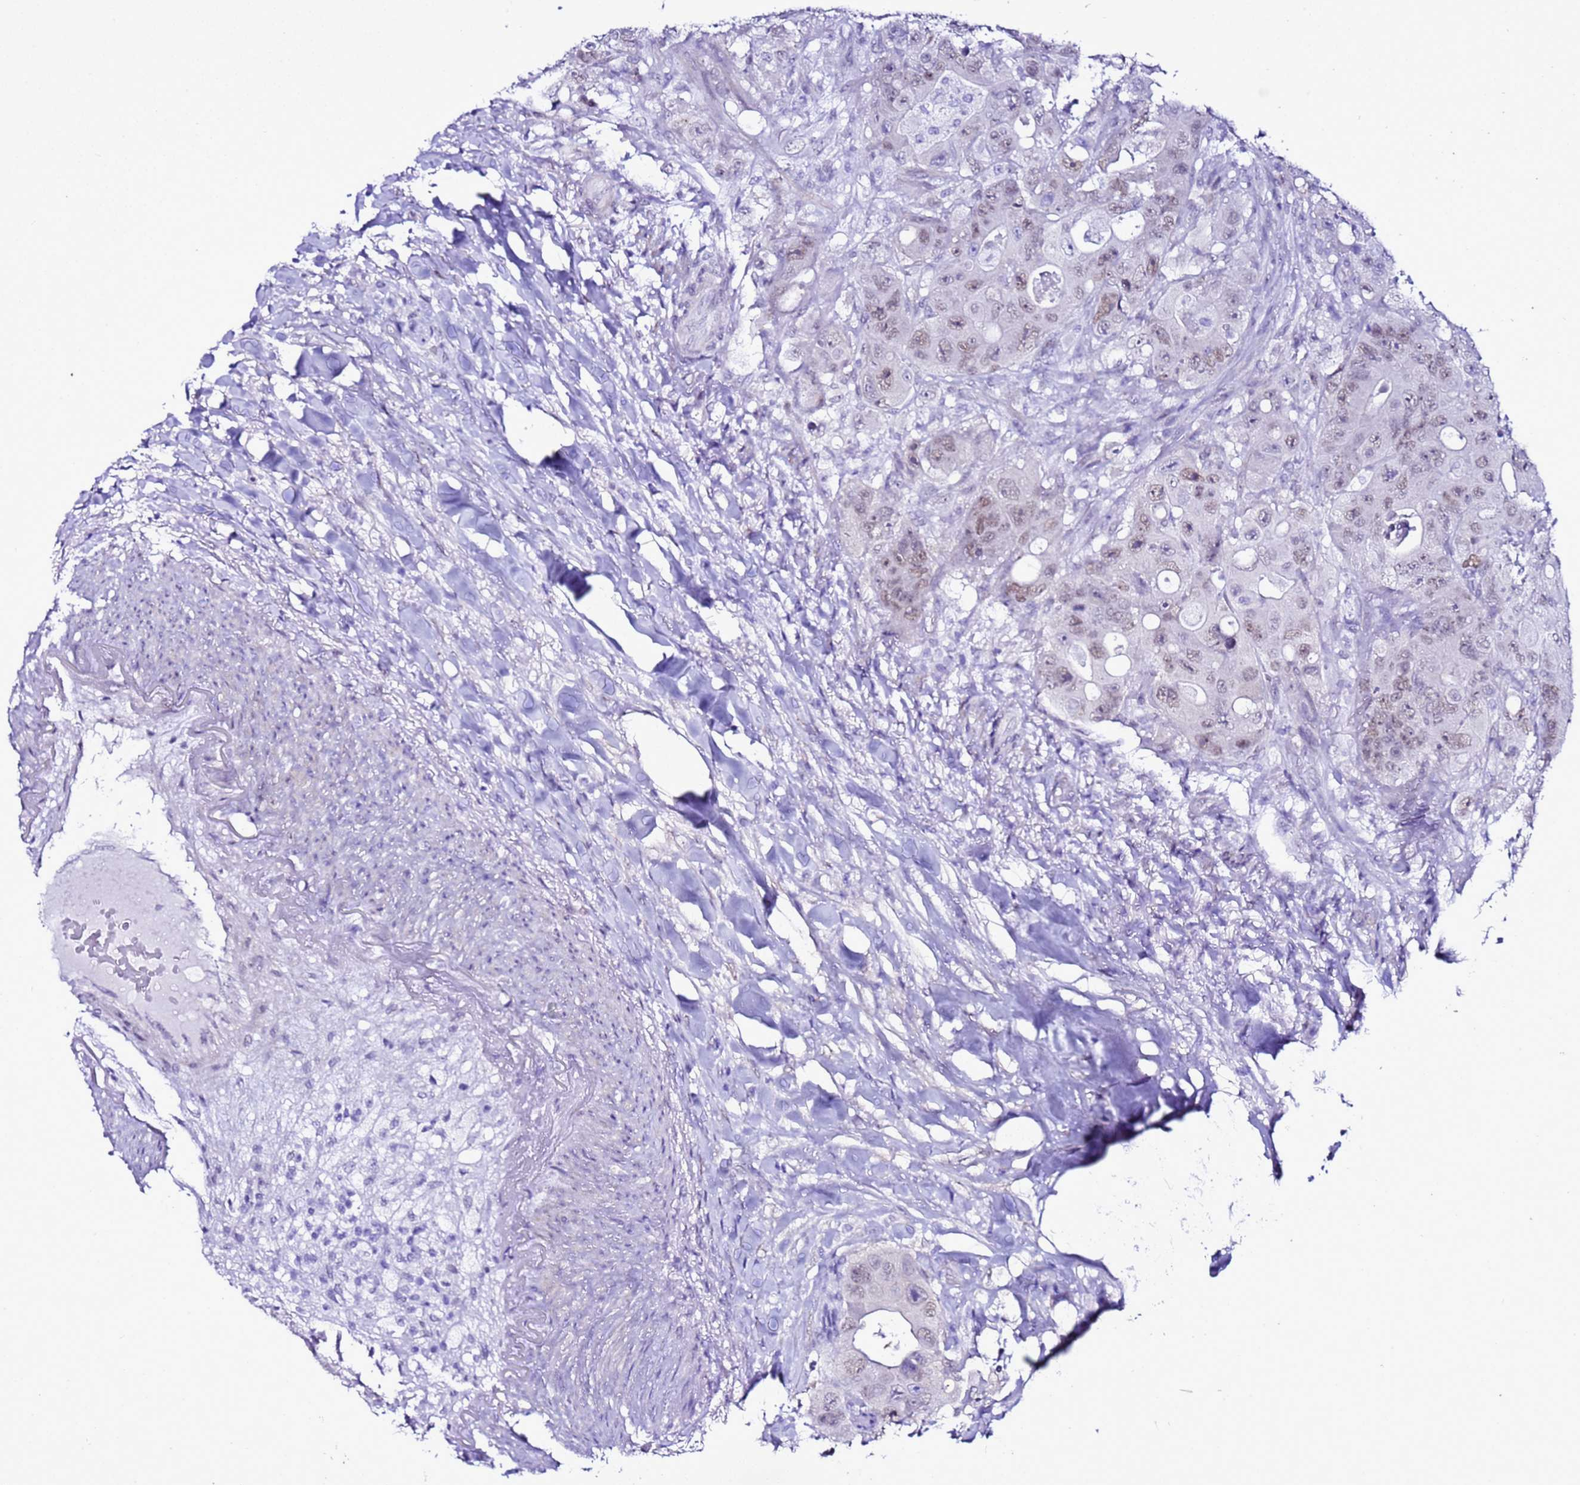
{"staining": {"intensity": "weak", "quantity": "25%-75%", "location": "nuclear"}, "tissue": "colorectal cancer", "cell_type": "Tumor cells", "image_type": "cancer", "snomed": [{"axis": "morphology", "description": "Adenocarcinoma, NOS"}, {"axis": "topography", "description": "Colon"}], "caption": "A high-resolution photomicrograph shows immunohistochemistry (IHC) staining of adenocarcinoma (colorectal), which reveals weak nuclear staining in approximately 25%-75% of tumor cells.", "gene": "BCL7A", "patient": {"sex": "female", "age": 46}}